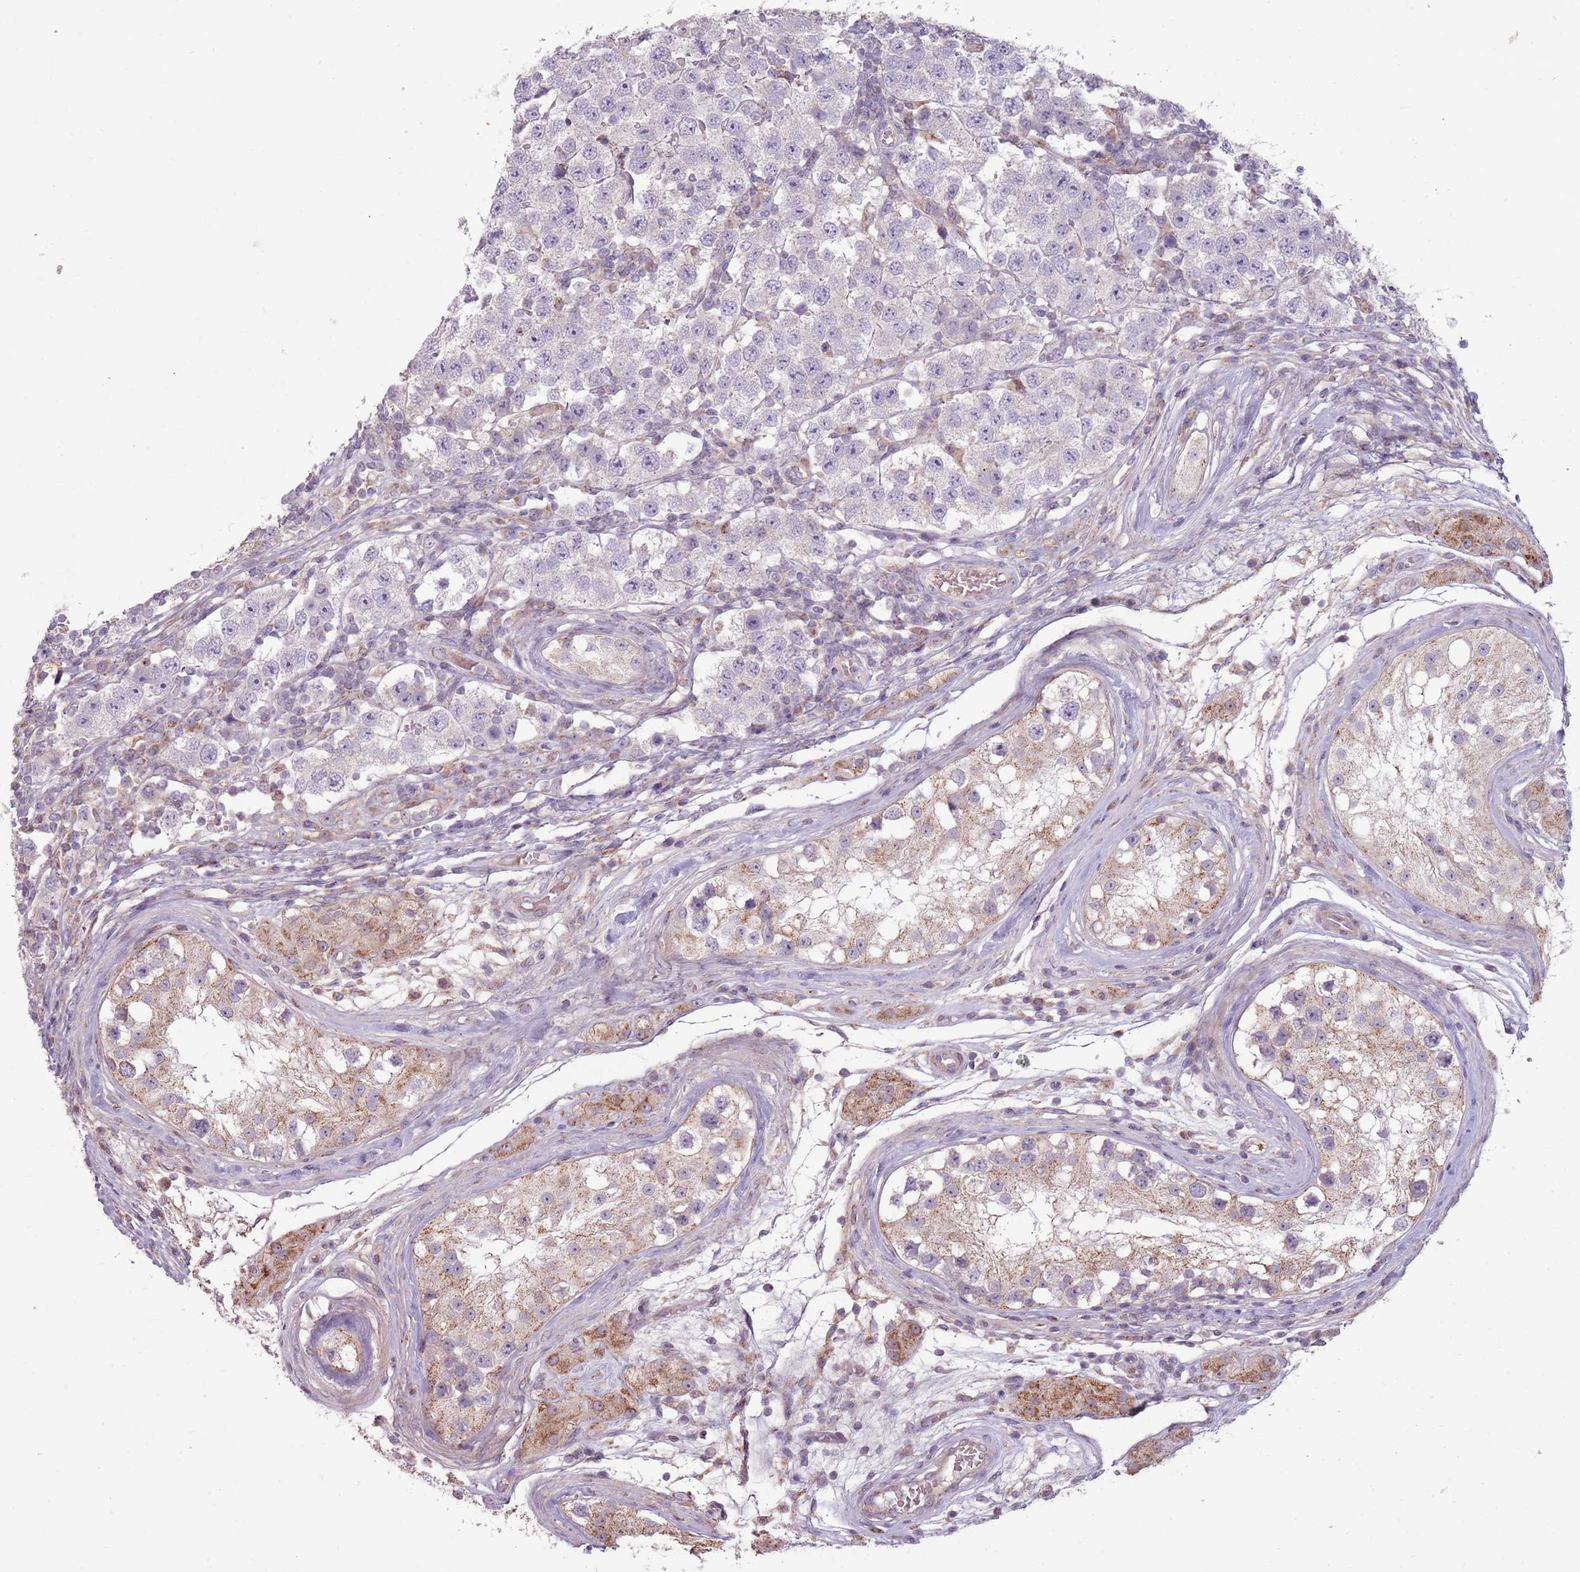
{"staining": {"intensity": "negative", "quantity": "none", "location": "none"}, "tissue": "testis cancer", "cell_type": "Tumor cells", "image_type": "cancer", "snomed": [{"axis": "morphology", "description": "Seminoma, NOS"}, {"axis": "topography", "description": "Testis"}], "caption": "High power microscopy photomicrograph of an IHC micrograph of testis seminoma, revealing no significant expression in tumor cells. (DAB (3,3'-diaminobenzidine) IHC visualized using brightfield microscopy, high magnification).", "gene": "ZNF530", "patient": {"sex": "male", "age": 34}}